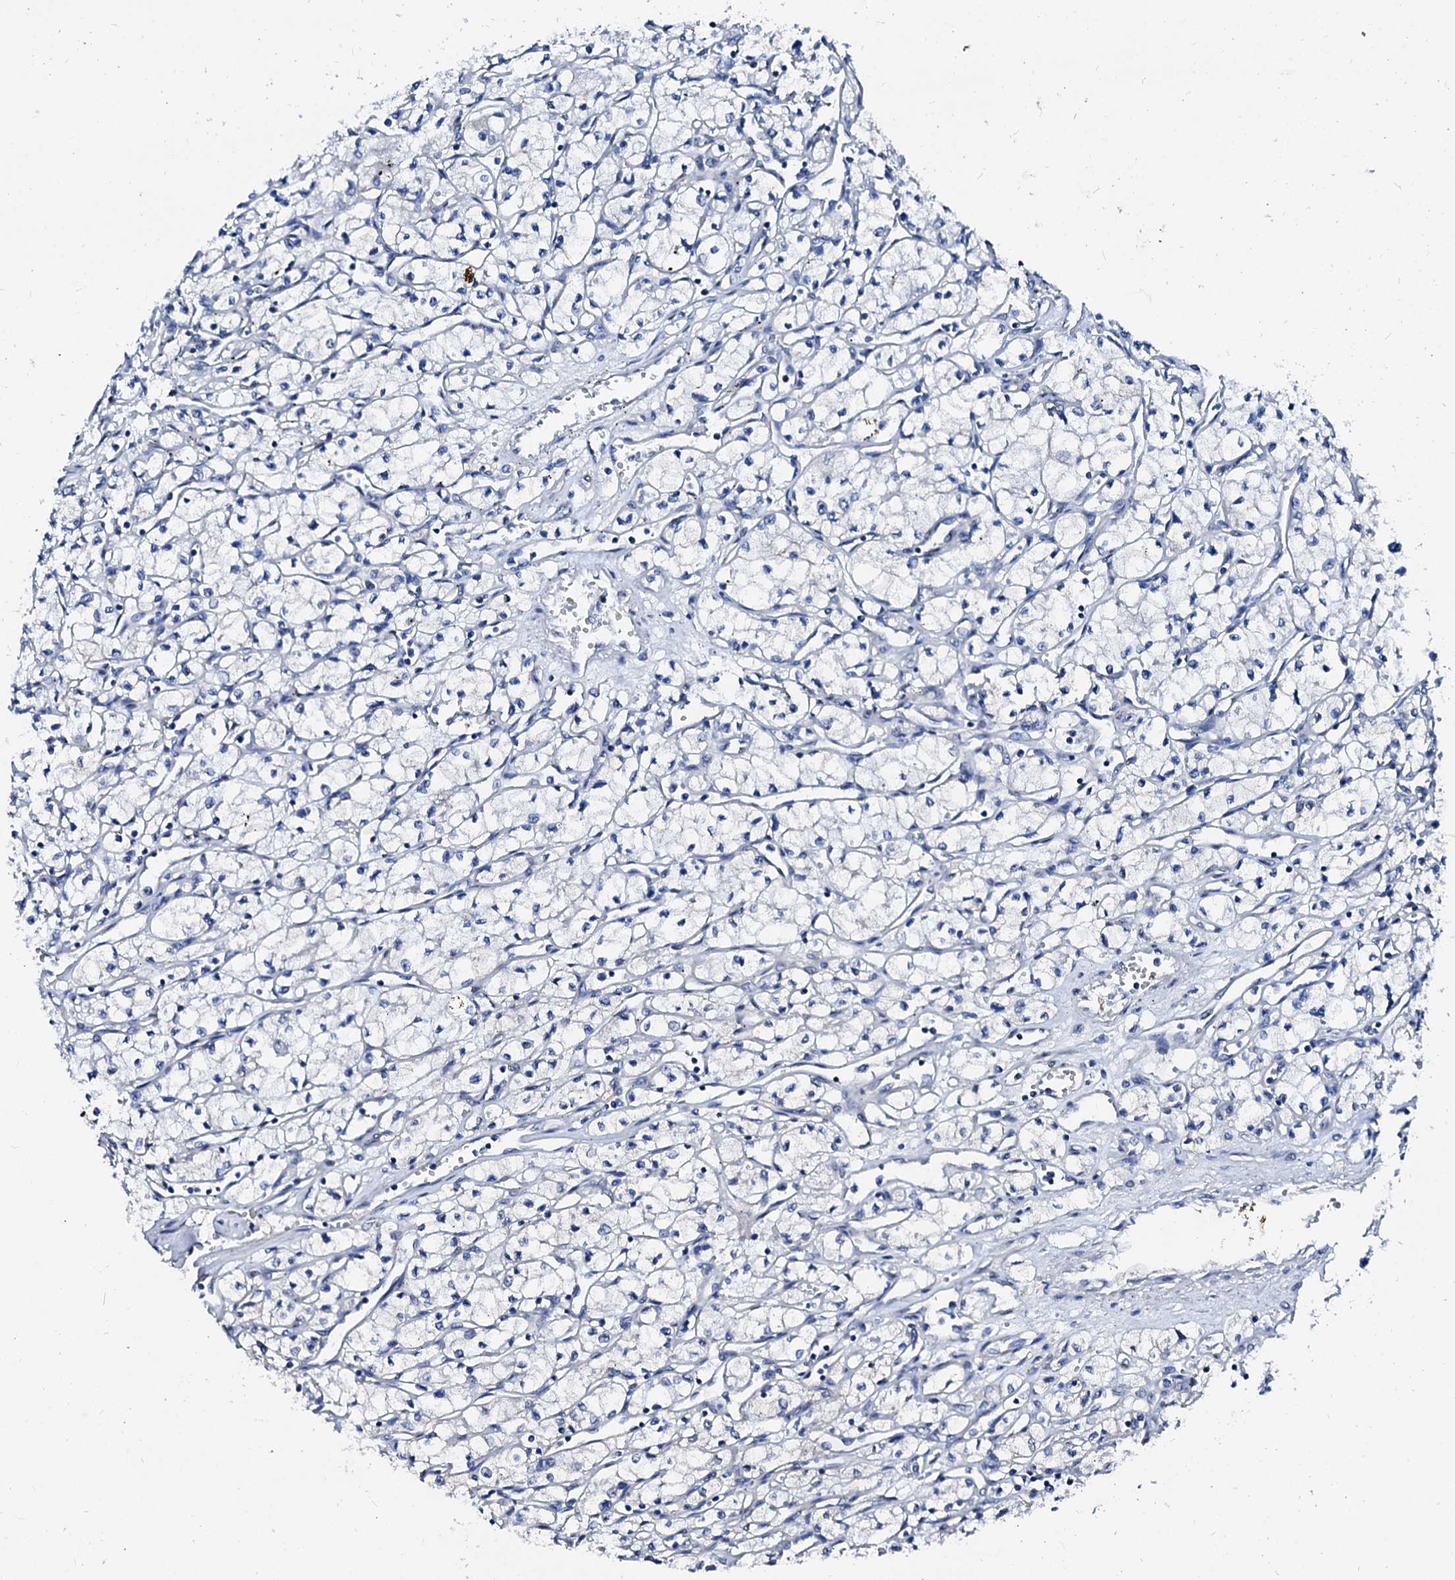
{"staining": {"intensity": "negative", "quantity": "none", "location": "none"}, "tissue": "renal cancer", "cell_type": "Tumor cells", "image_type": "cancer", "snomed": [{"axis": "morphology", "description": "Adenocarcinoma, NOS"}, {"axis": "topography", "description": "Kidney"}], "caption": "Immunohistochemistry (IHC) of renal adenocarcinoma displays no staining in tumor cells.", "gene": "CSN2", "patient": {"sex": "male", "age": 59}}